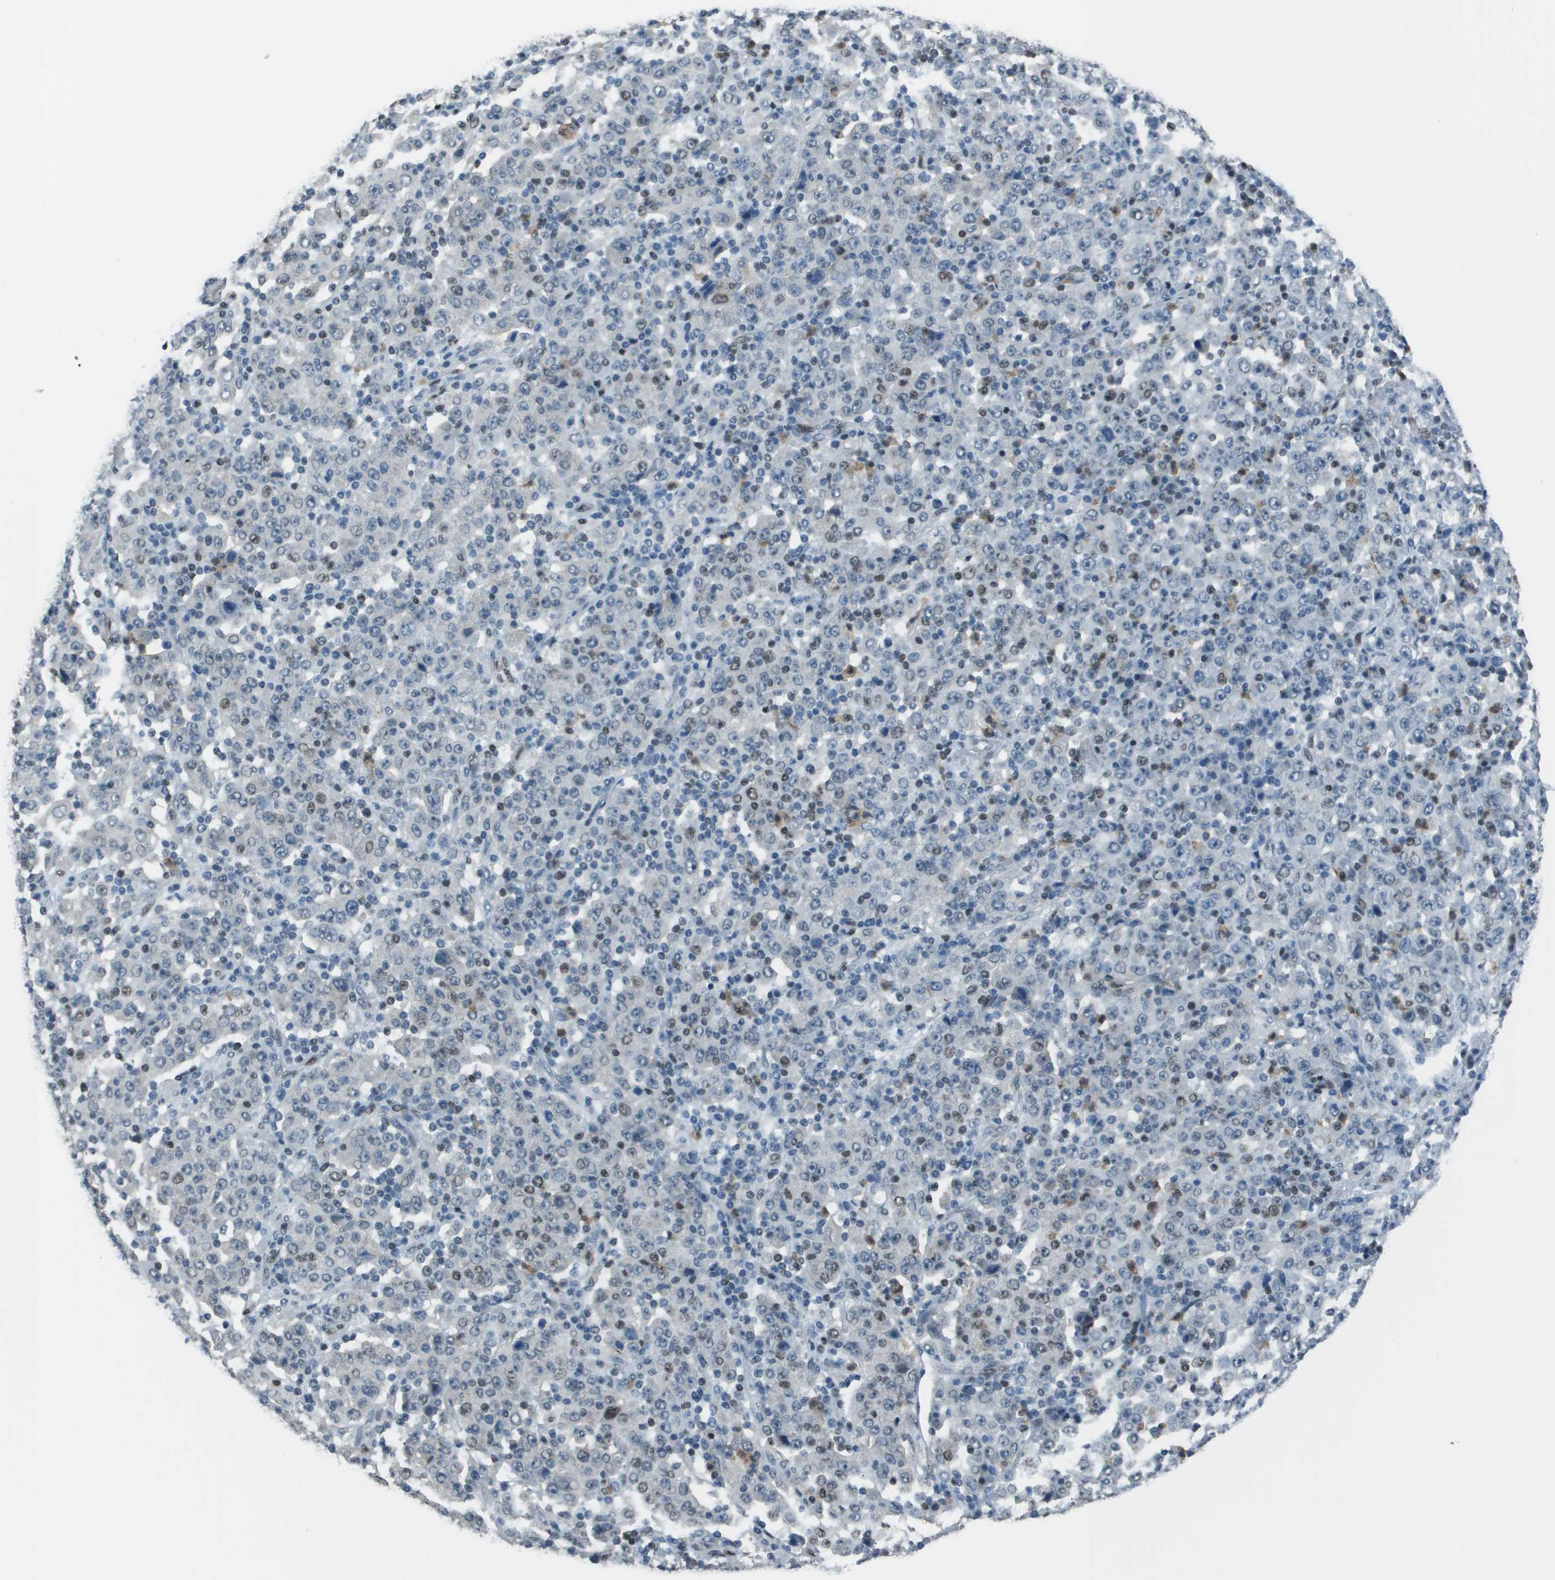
{"staining": {"intensity": "weak", "quantity": "<25%", "location": "nuclear"}, "tissue": "stomach cancer", "cell_type": "Tumor cells", "image_type": "cancer", "snomed": [{"axis": "morphology", "description": "Normal tissue, NOS"}, {"axis": "morphology", "description": "Adenocarcinoma, NOS"}, {"axis": "topography", "description": "Stomach, upper"}, {"axis": "topography", "description": "Stomach"}], "caption": "Stomach cancer was stained to show a protein in brown. There is no significant expression in tumor cells.", "gene": "DEPDC1", "patient": {"sex": "male", "age": 59}}